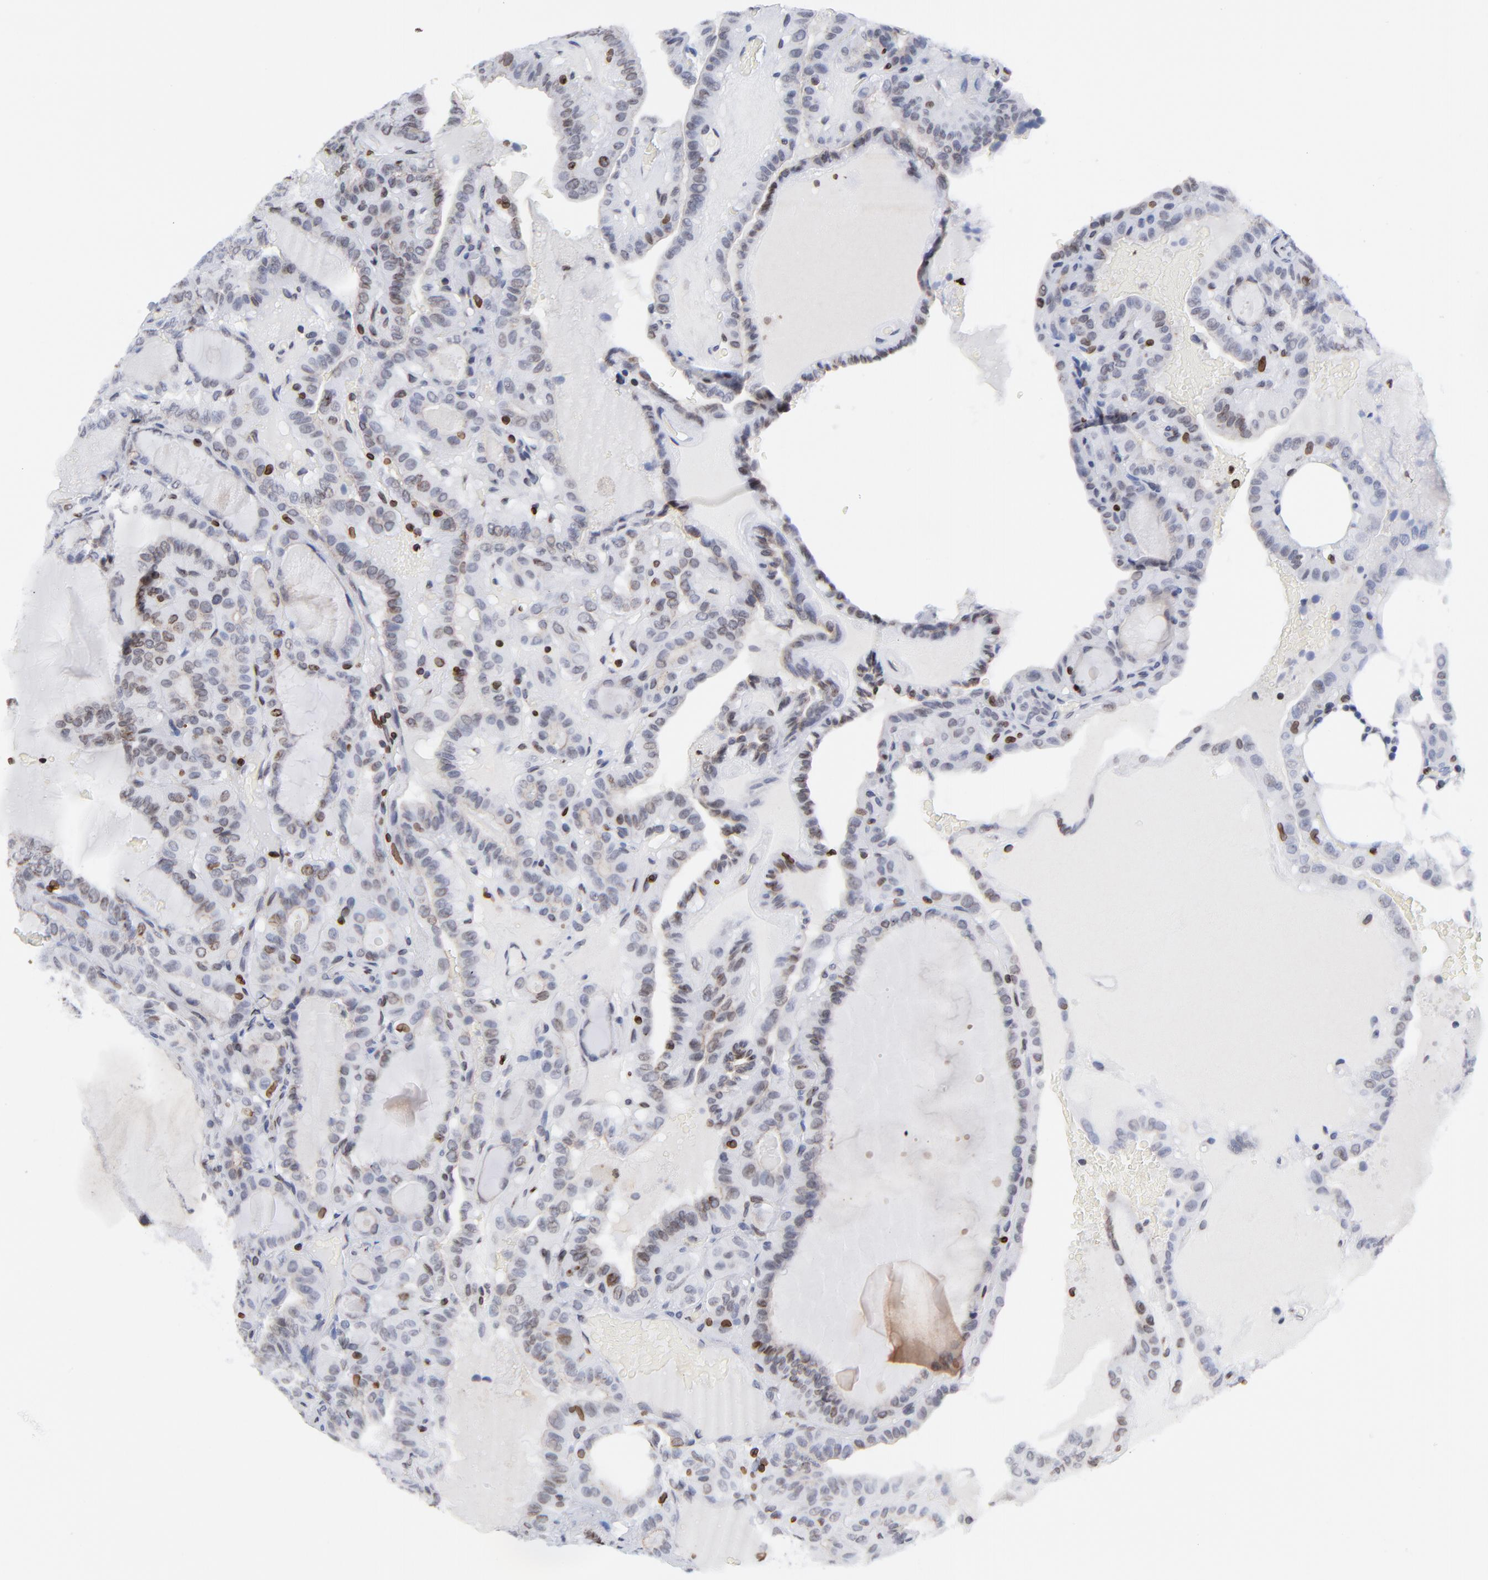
{"staining": {"intensity": "weak", "quantity": "<25%", "location": "cytoplasmic/membranous,nuclear"}, "tissue": "thyroid cancer", "cell_type": "Tumor cells", "image_type": "cancer", "snomed": [{"axis": "morphology", "description": "Papillary adenocarcinoma, NOS"}, {"axis": "topography", "description": "Thyroid gland"}], "caption": "Protein analysis of thyroid cancer demonstrates no significant staining in tumor cells.", "gene": "THAP7", "patient": {"sex": "male", "age": 77}}